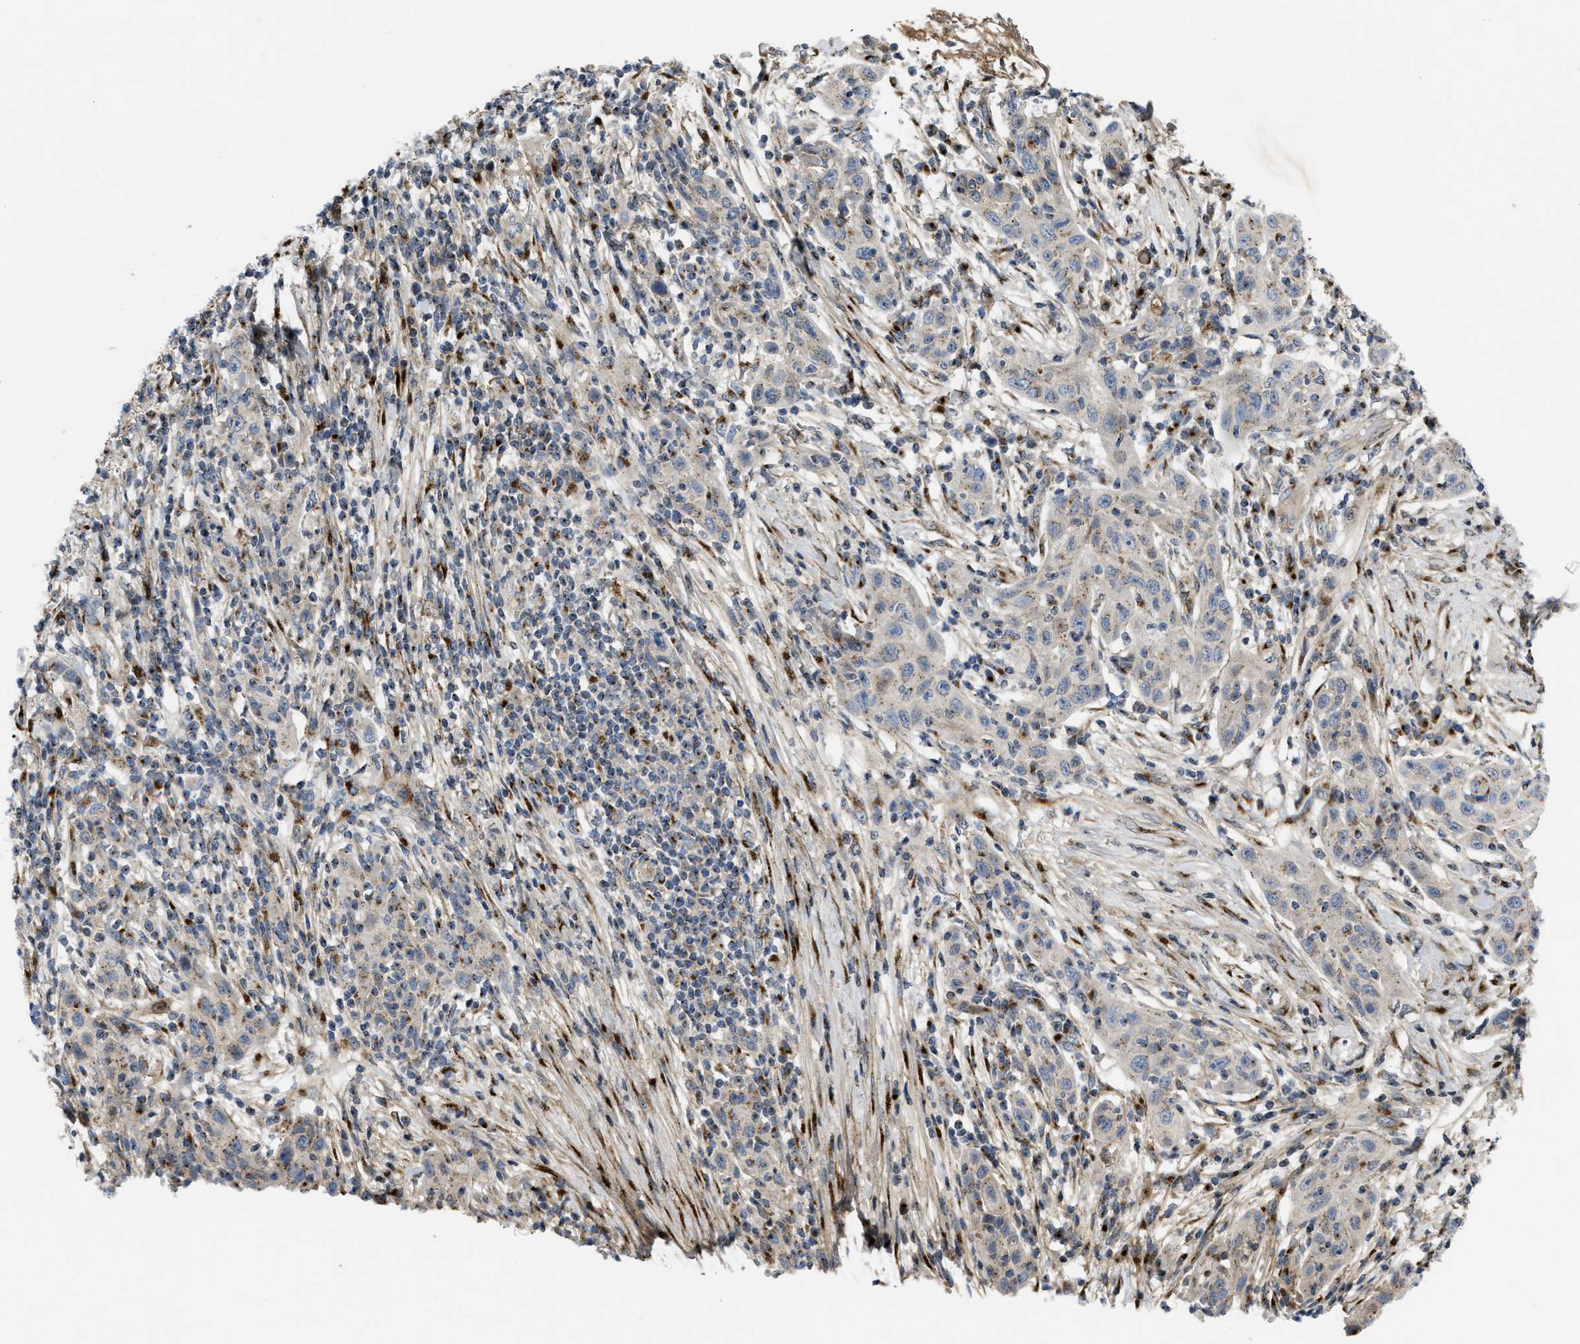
{"staining": {"intensity": "weak", "quantity": "25%-75%", "location": "cytoplasmic/membranous"}, "tissue": "skin cancer", "cell_type": "Tumor cells", "image_type": "cancer", "snomed": [{"axis": "morphology", "description": "Squamous cell carcinoma, NOS"}, {"axis": "topography", "description": "Skin"}], "caption": "Squamous cell carcinoma (skin) stained for a protein (brown) displays weak cytoplasmic/membranous positive expression in approximately 25%-75% of tumor cells.", "gene": "ZNF70", "patient": {"sex": "female", "age": 88}}